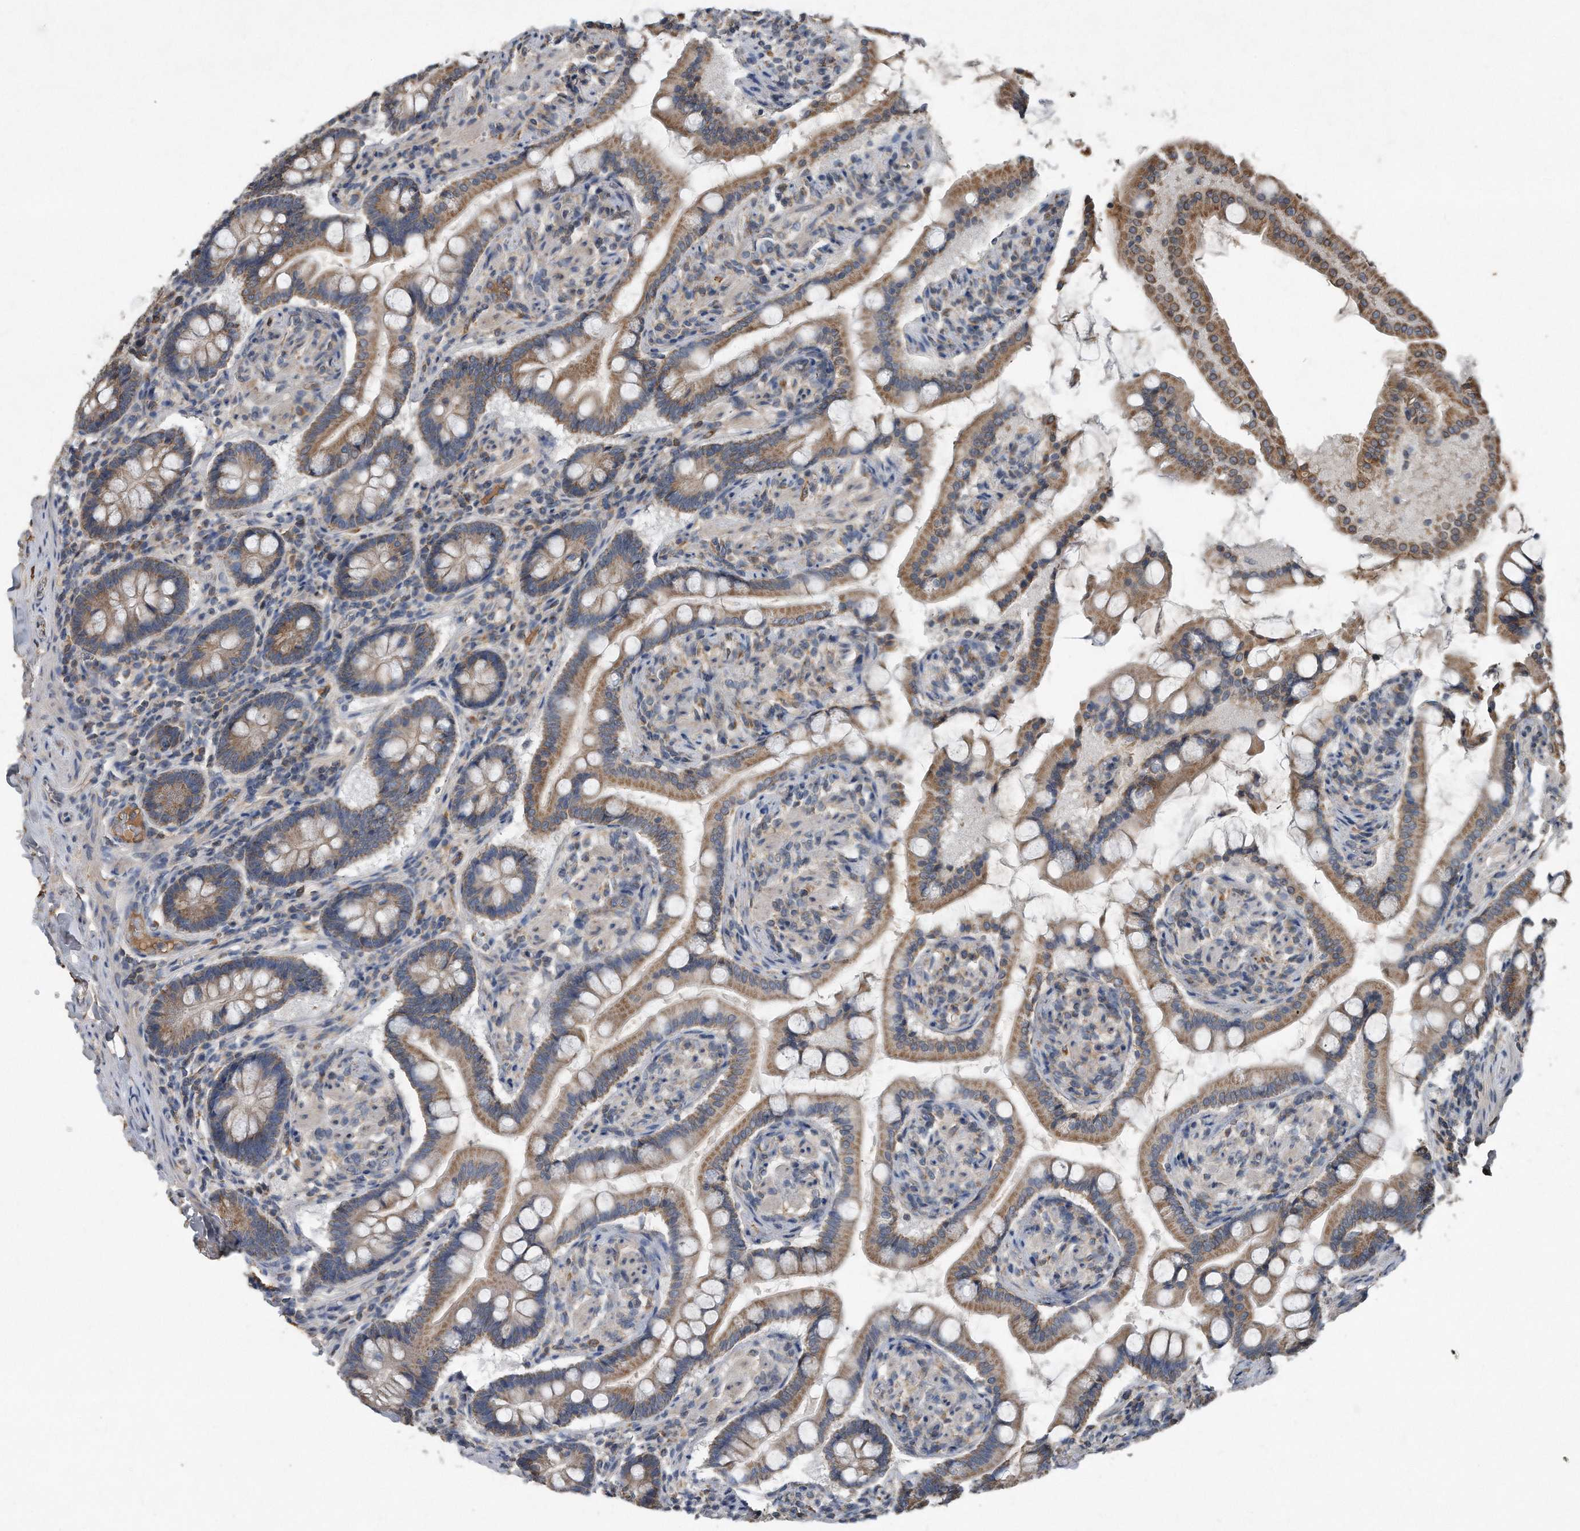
{"staining": {"intensity": "moderate", "quantity": ">75%", "location": "cytoplasmic/membranous"}, "tissue": "small intestine", "cell_type": "Glandular cells", "image_type": "normal", "snomed": [{"axis": "morphology", "description": "Normal tissue, NOS"}, {"axis": "topography", "description": "Small intestine"}], "caption": "A high-resolution micrograph shows immunohistochemistry (IHC) staining of benign small intestine, which reveals moderate cytoplasmic/membranous positivity in about >75% of glandular cells.", "gene": "SDHA", "patient": {"sex": "male", "age": 41}}